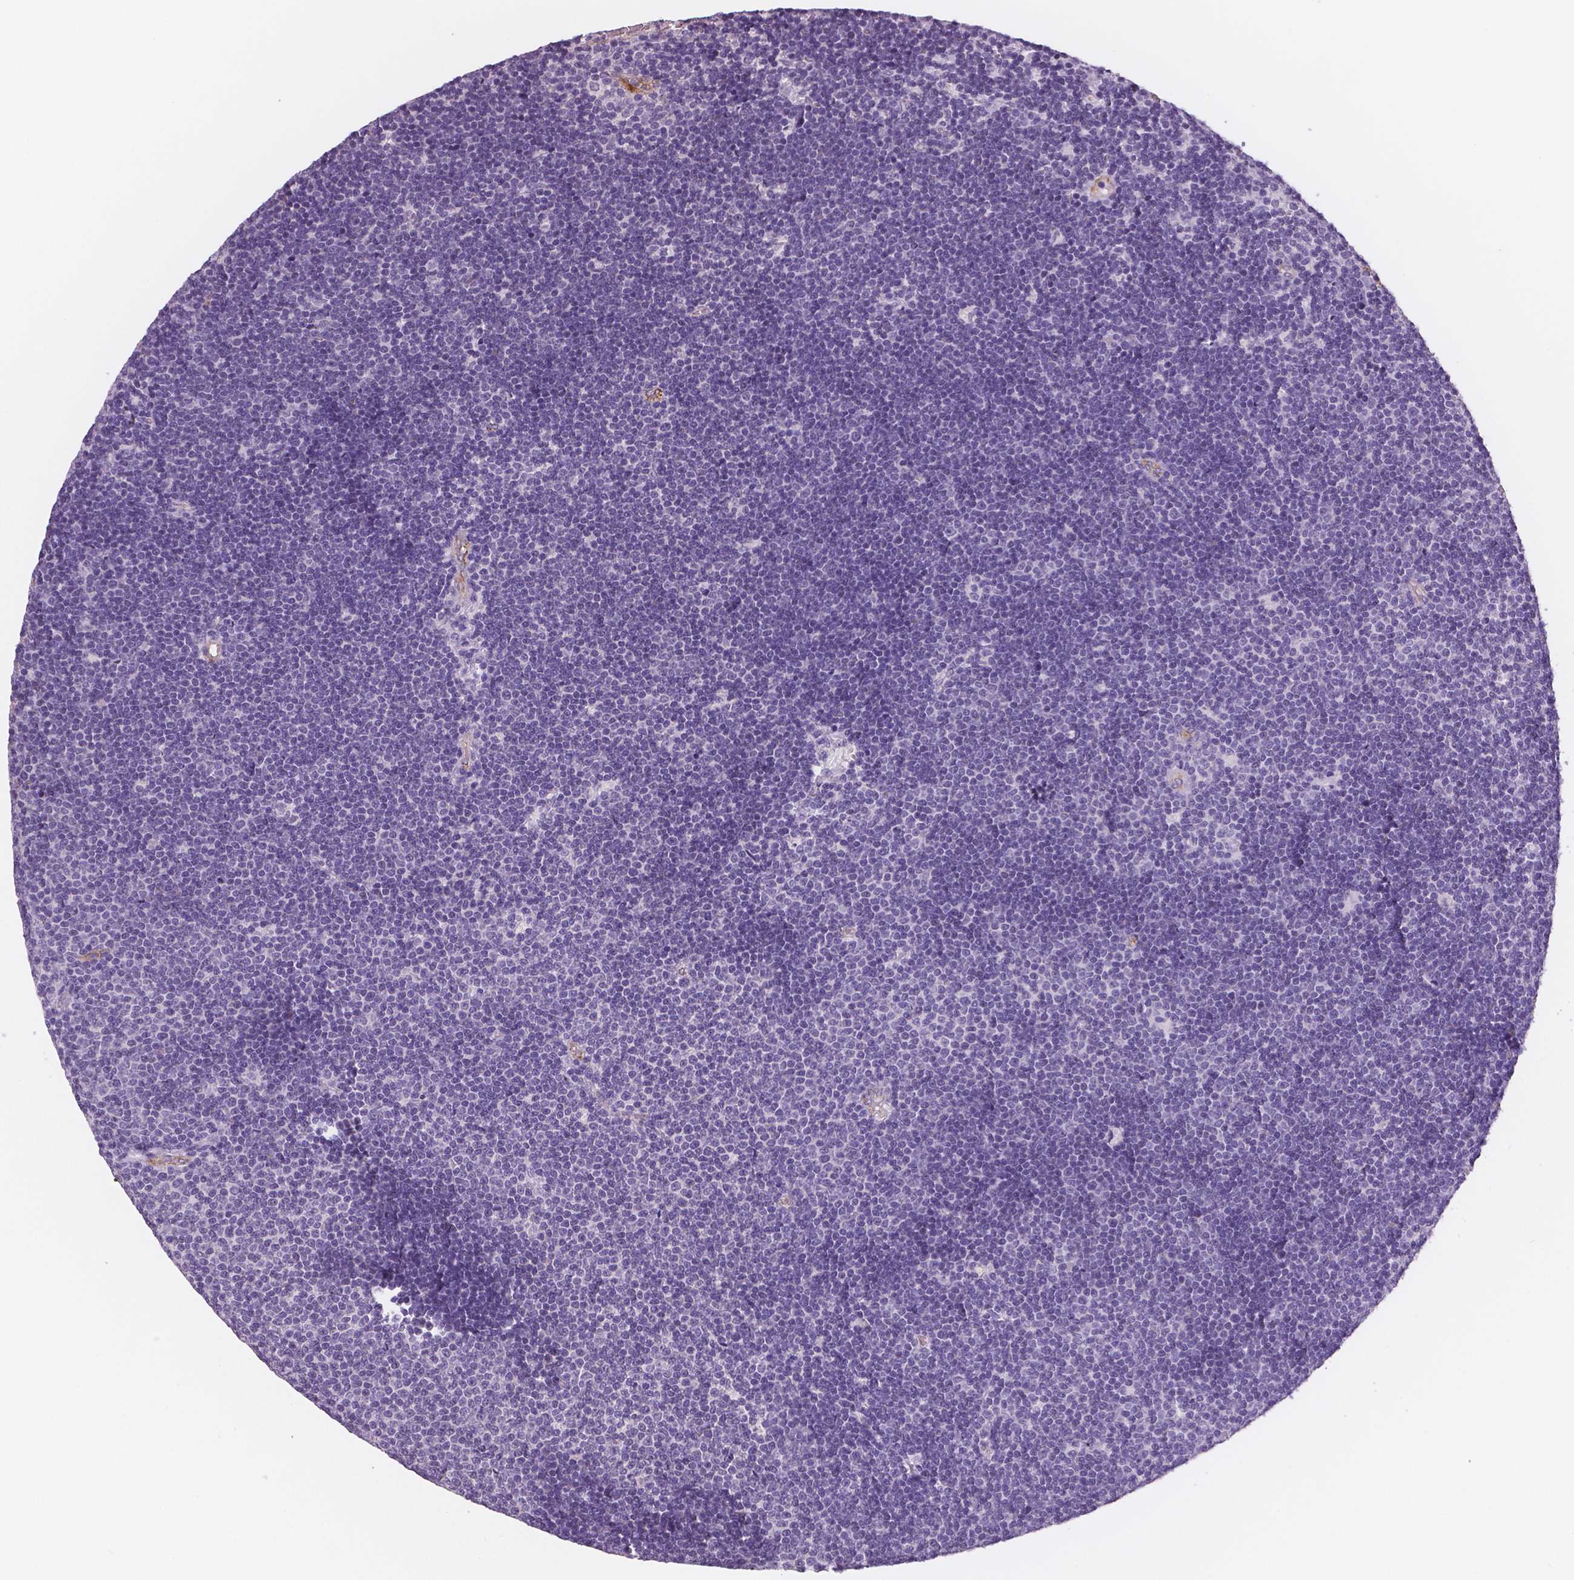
{"staining": {"intensity": "negative", "quantity": "none", "location": "none"}, "tissue": "lymphoma", "cell_type": "Tumor cells", "image_type": "cancer", "snomed": [{"axis": "morphology", "description": "Malignant lymphoma, non-Hodgkin's type, Low grade"}, {"axis": "topography", "description": "Brain"}], "caption": "IHC image of neoplastic tissue: human malignant lymphoma, non-Hodgkin's type (low-grade) stained with DAB (3,3'-diaminobenzidine) reveals no significant protein staining in tumor cells.", "gene": "TSPAN7", "patient": {"sex": "female", "age": 66}}